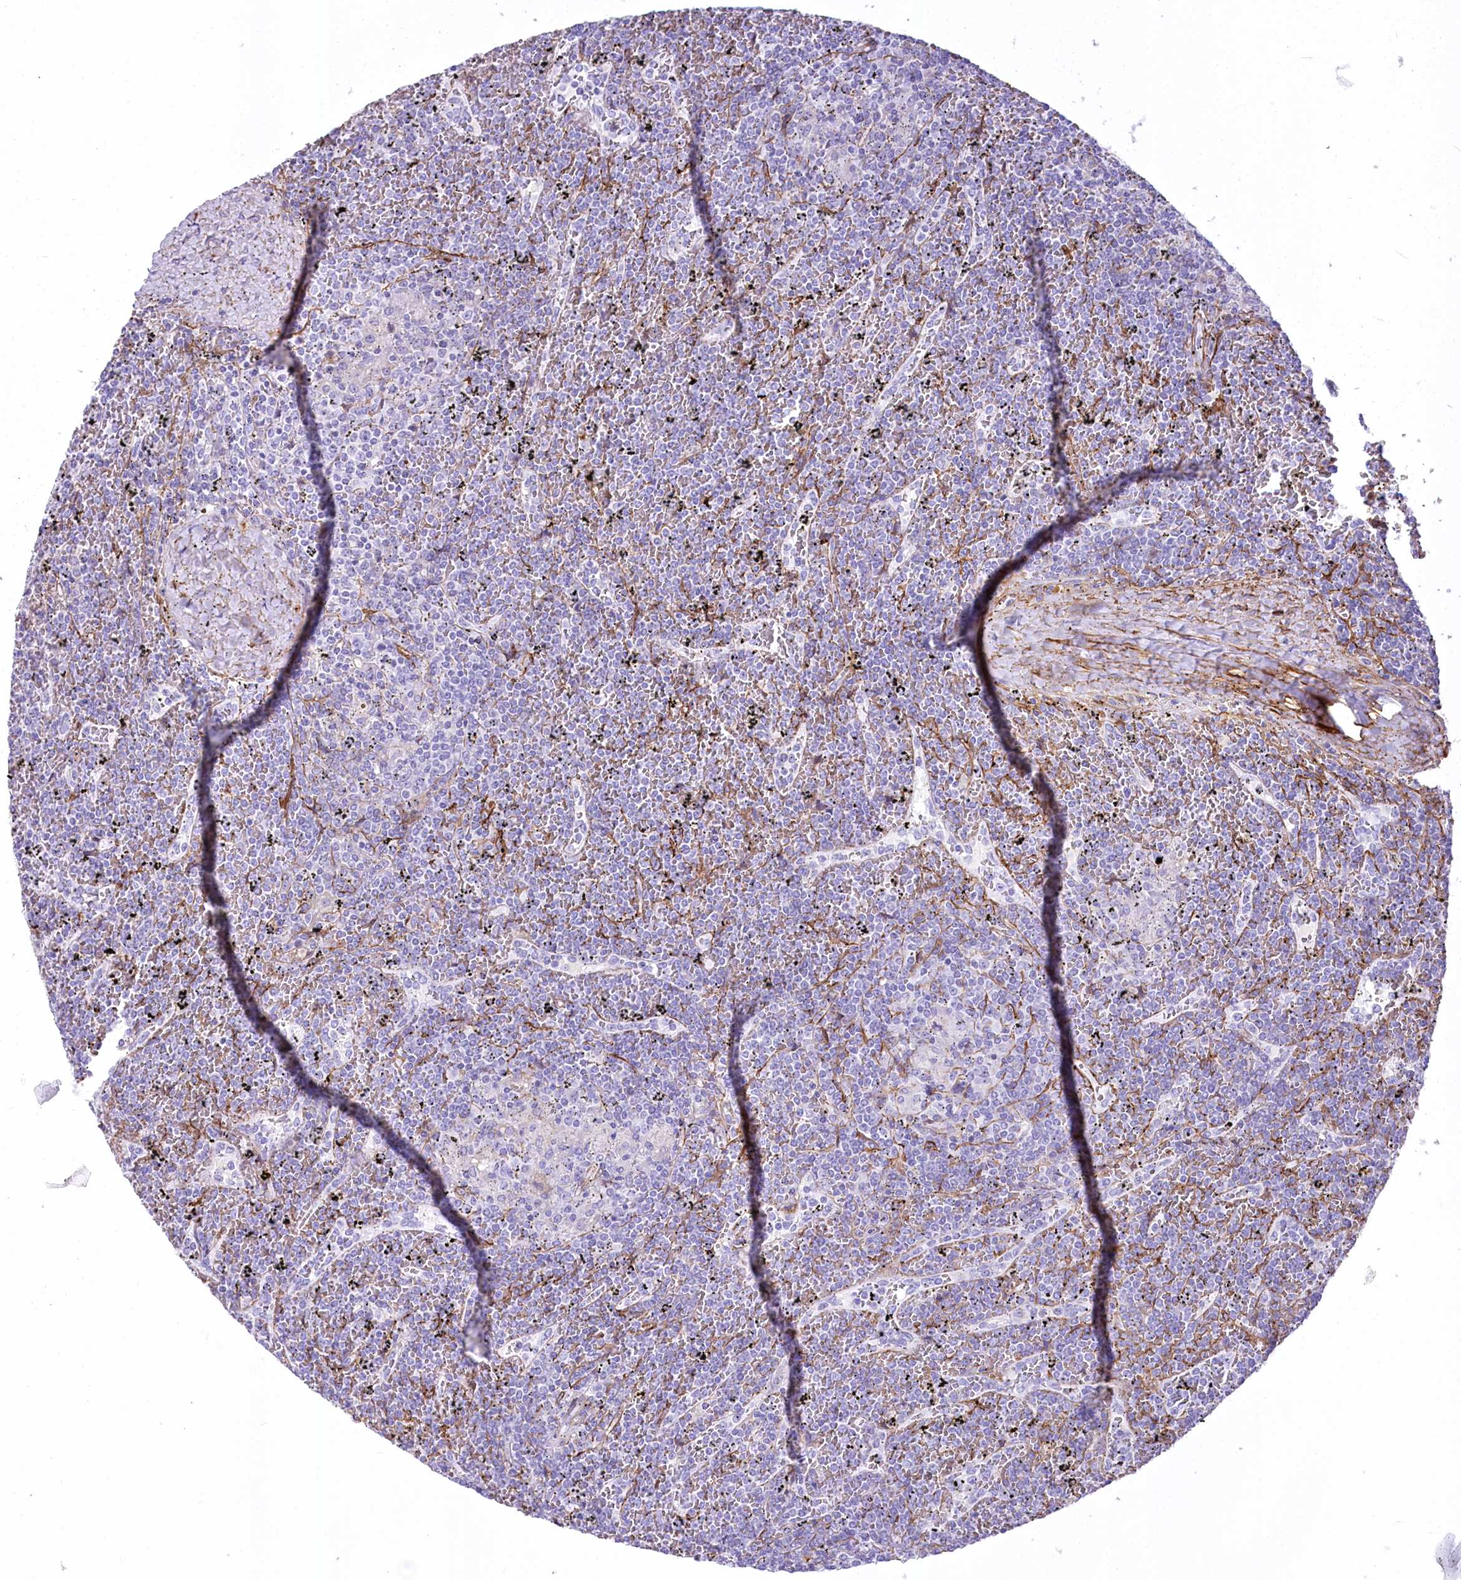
{"staining": {"intensity": "negative", "quantity": "none", "location": "none"}, "tissue": "lymphoma", "cell_type": "Tumor cells", "image_type": "cancer", "snomed": [{"axis": "morphology", "description": "Malignant lymphoma, non-Hodgkin's type, Low grade"}, {"axis": "topography", "description": "Spleen"}], "caption": "Immunohistochemistry image of neoplastic tissue: human lymphoma stained with DAB (3,3'-diaminobenzidine) exhibits no significant protein expression in tumor cells.", "gene": "SYNPO2", "patient": {"sex": "female", "age": 19}}